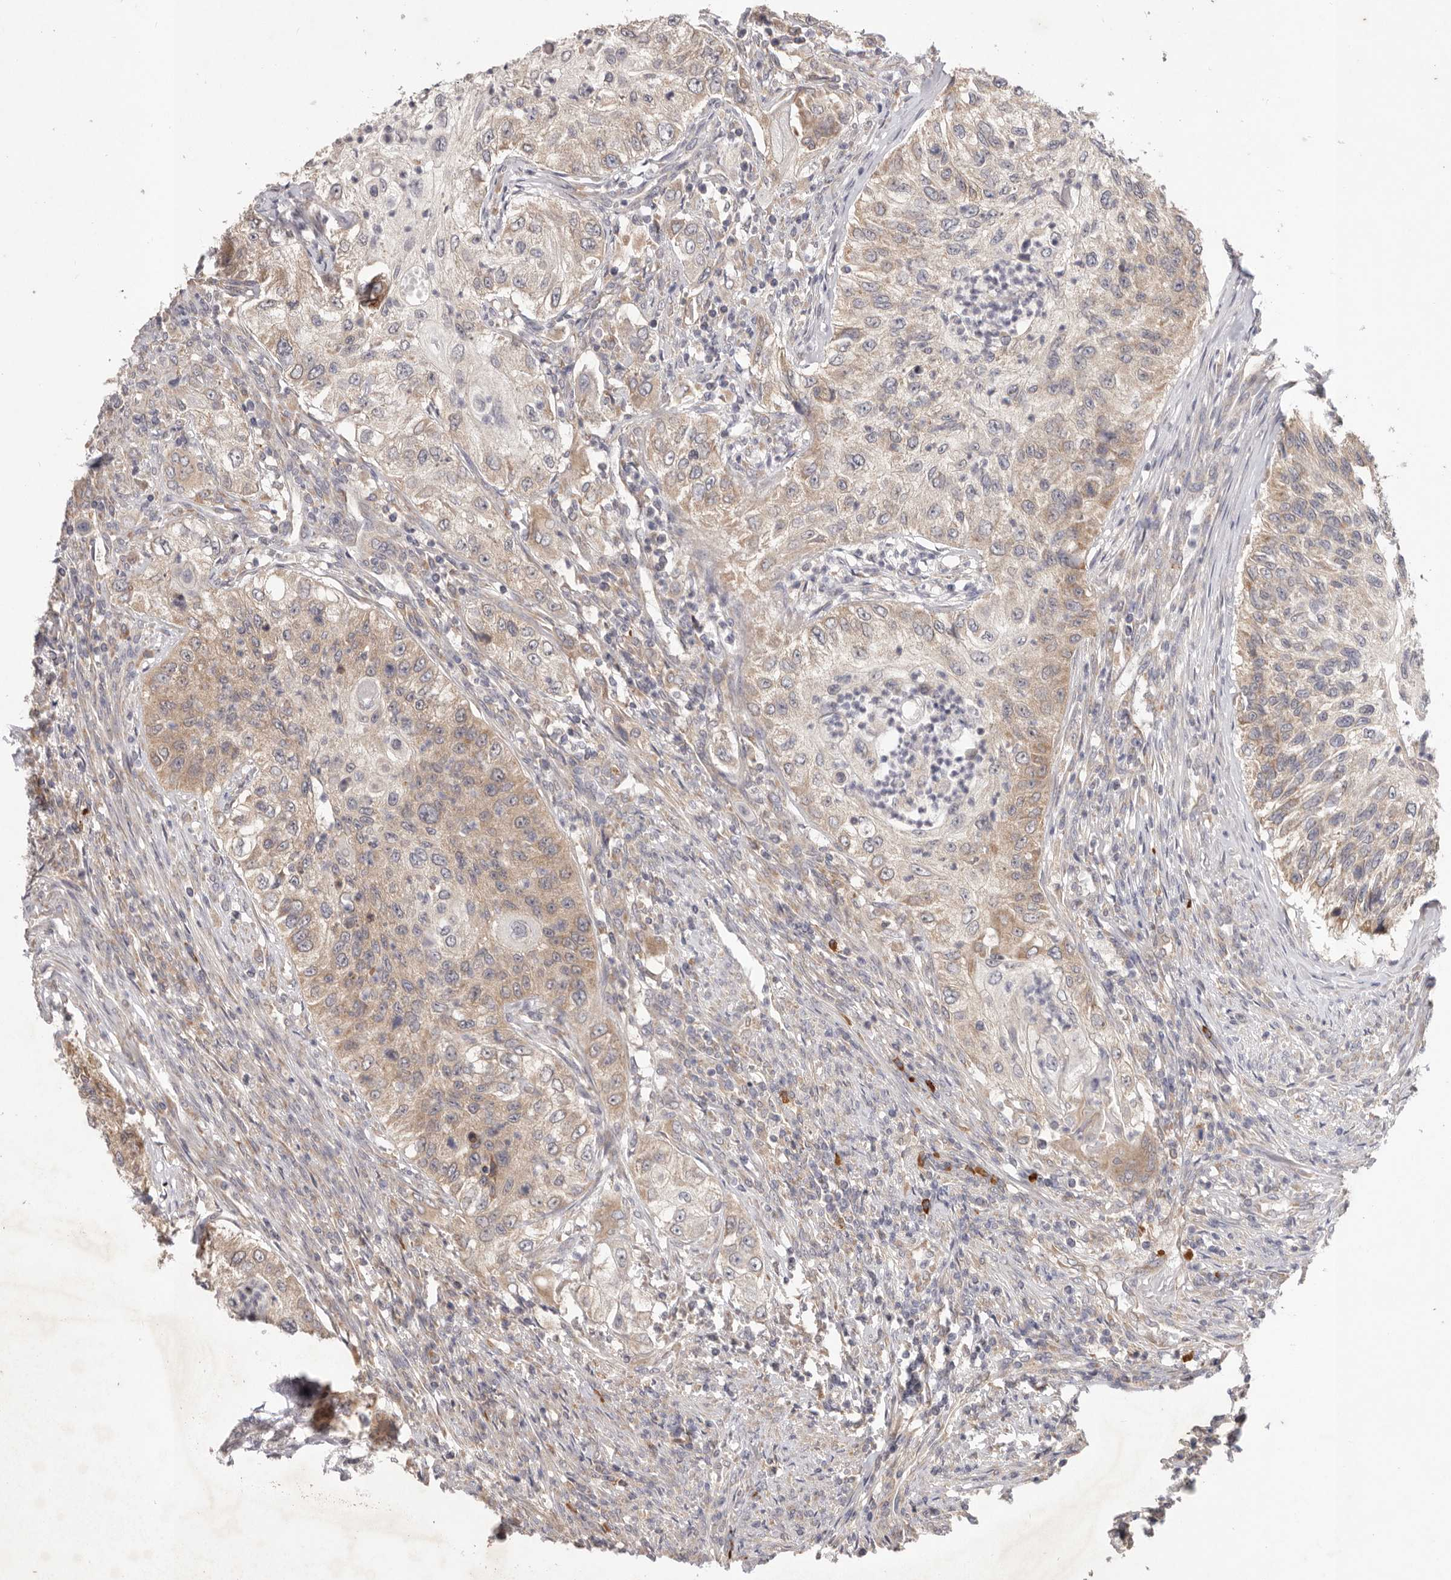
{"staining": {"intensity": "weak", "quantity": "25%-75%", "location": "cytoplasmic/membranous"}, "tissue": "urothelial cancer", "cell_type": "Tumor cells", "image_type": "cancer", "snomed": [{"axis": "morphology", "description": "Urothelial carcinoma, High grade"}, {"axis": "topography", "description": "Urinary bladder"}], "caption": "A micrograph of human high-grade urothelial carcinoma stained for a protein reveals weak cytoplasmic/membranous brown staining in tumor cells.", "gene": "WDR77", "patient": {"sex": "female", "age": 60}}